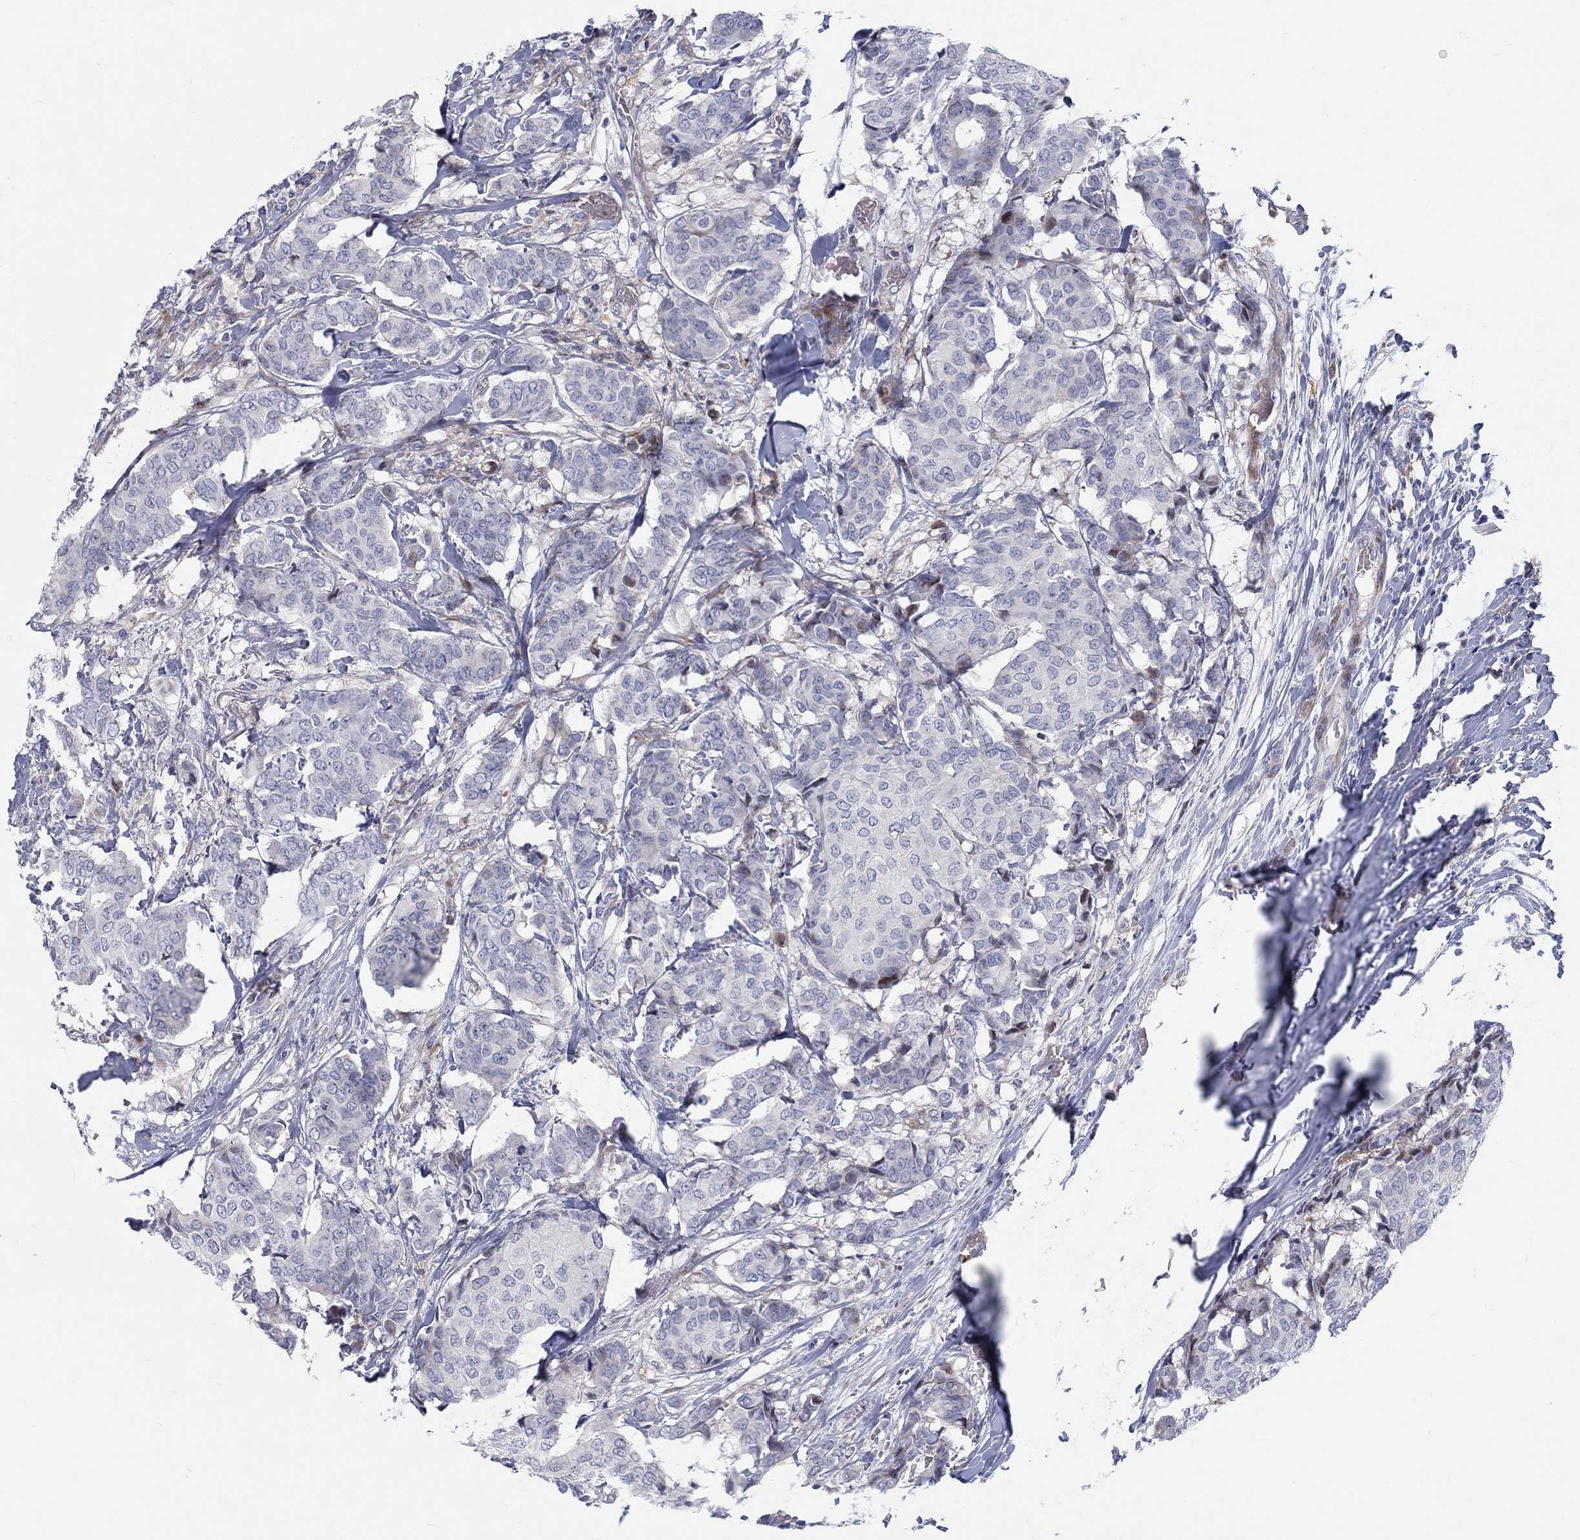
{"staining": {"intensity": "negative", "quantity": "none", "location": "none"}, "tissue": "breast cancer", "cell_type": "Tumor cells", "image_type": "cancer", "snomed": [{"axis": "morphology", "description": "Duct carcinoma"}, {"axis": "topography", "description": "Breast"}], "caption": "Human invasive ductal carcinoma (breast) stained for a protein using immunohistochemistry (IHC) displays no staining in tumor cells.", "gene": "ARHGAP36", "patient": {"sex": "female", "age": 75}}